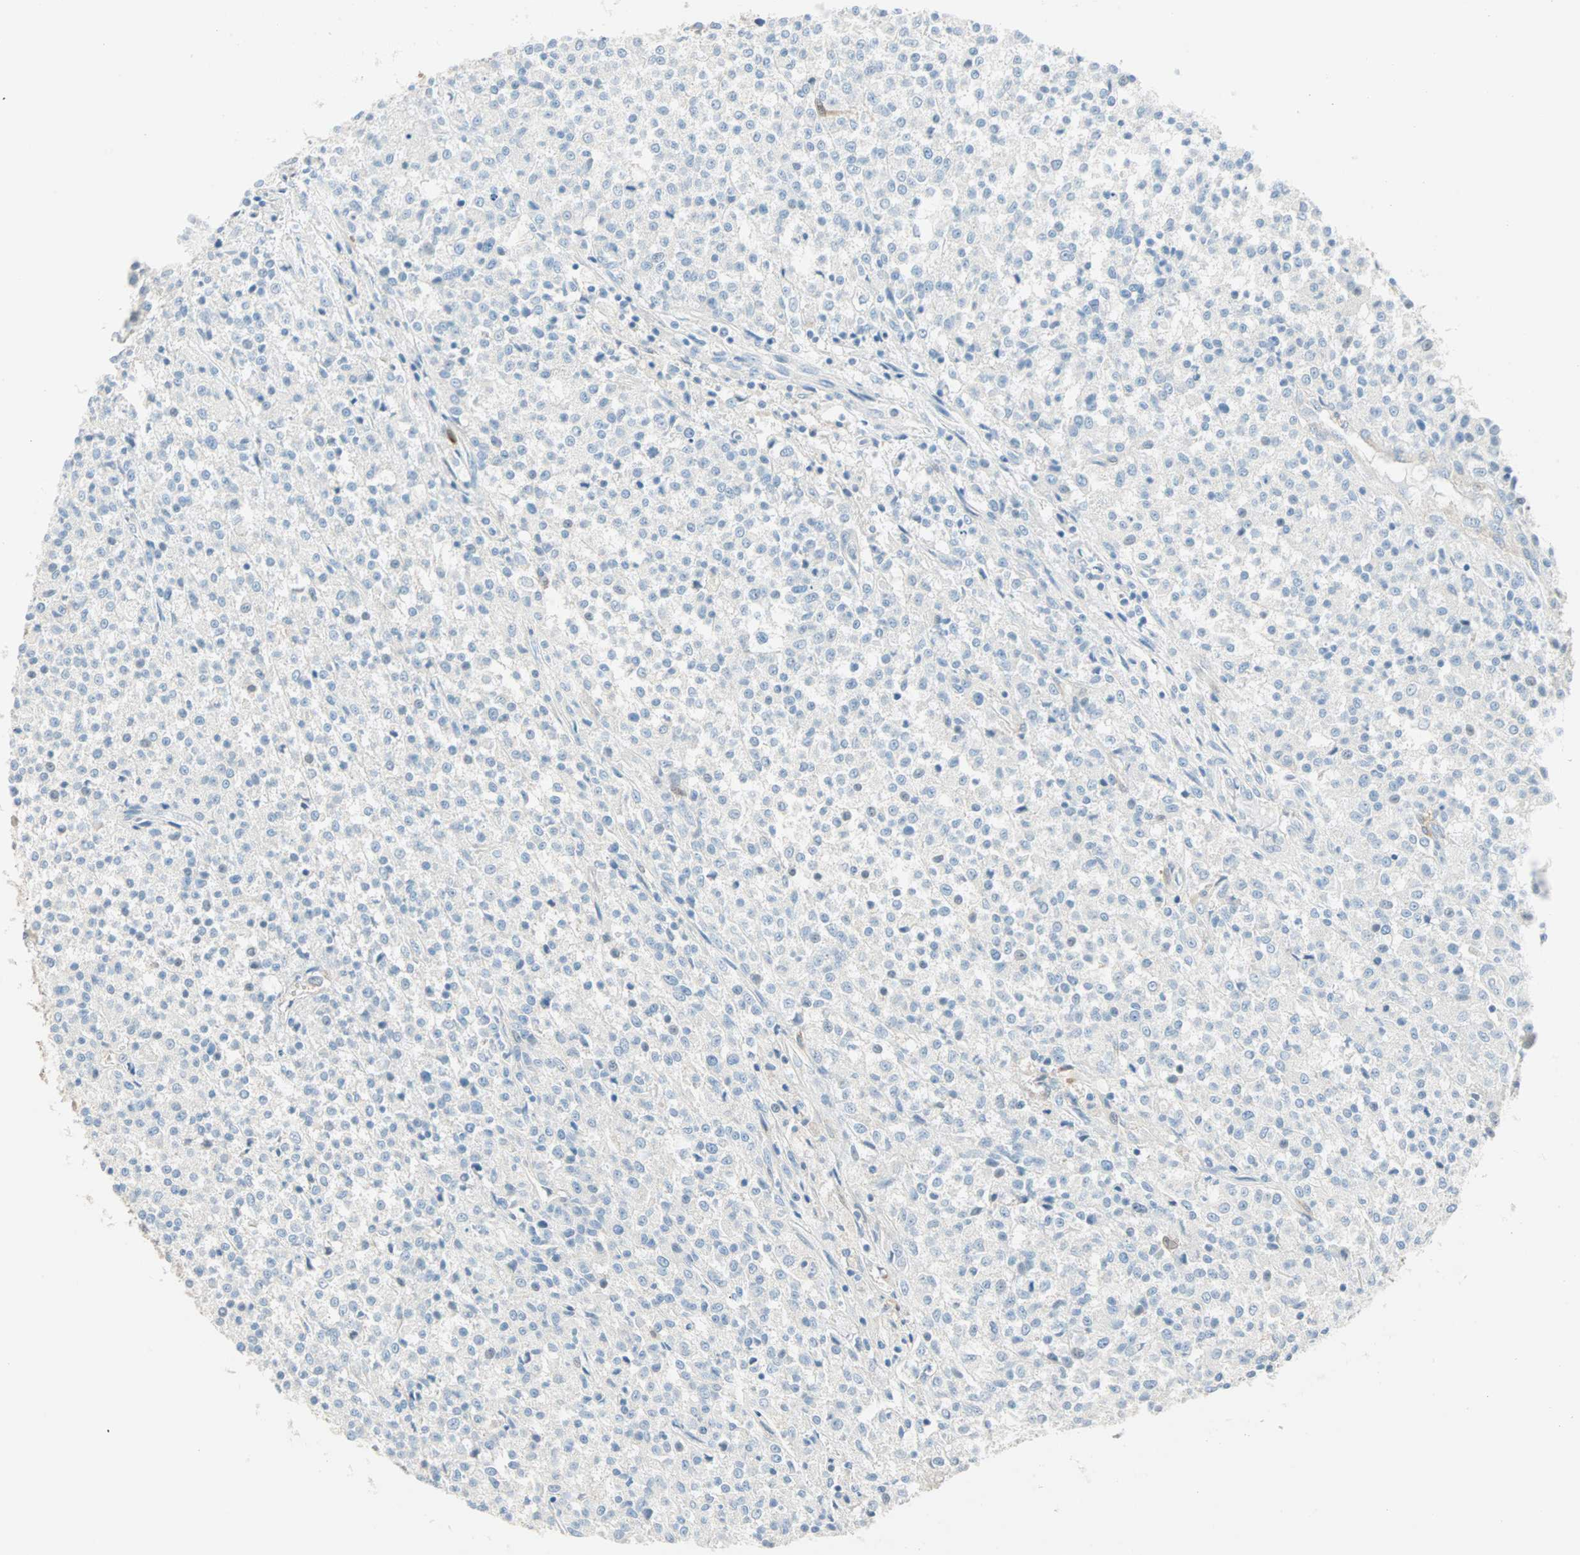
{"staining": {"intensity": "negative", "quantity": "none", "location": "none"}, "tissue": "testis cancer", "cell_type": "Tumor cells", "image_type": "cancer", "snomed": [{"axis": "morphology", "description": "Seminoma, NOS"}, {"axis": "topography", "description": "Testis"}], "caption": "The image demonstrates no significant expression in tumor cells of testis seminoma.", "gene": "ATF6", "patient": {"sex": "male", "age": 59}}